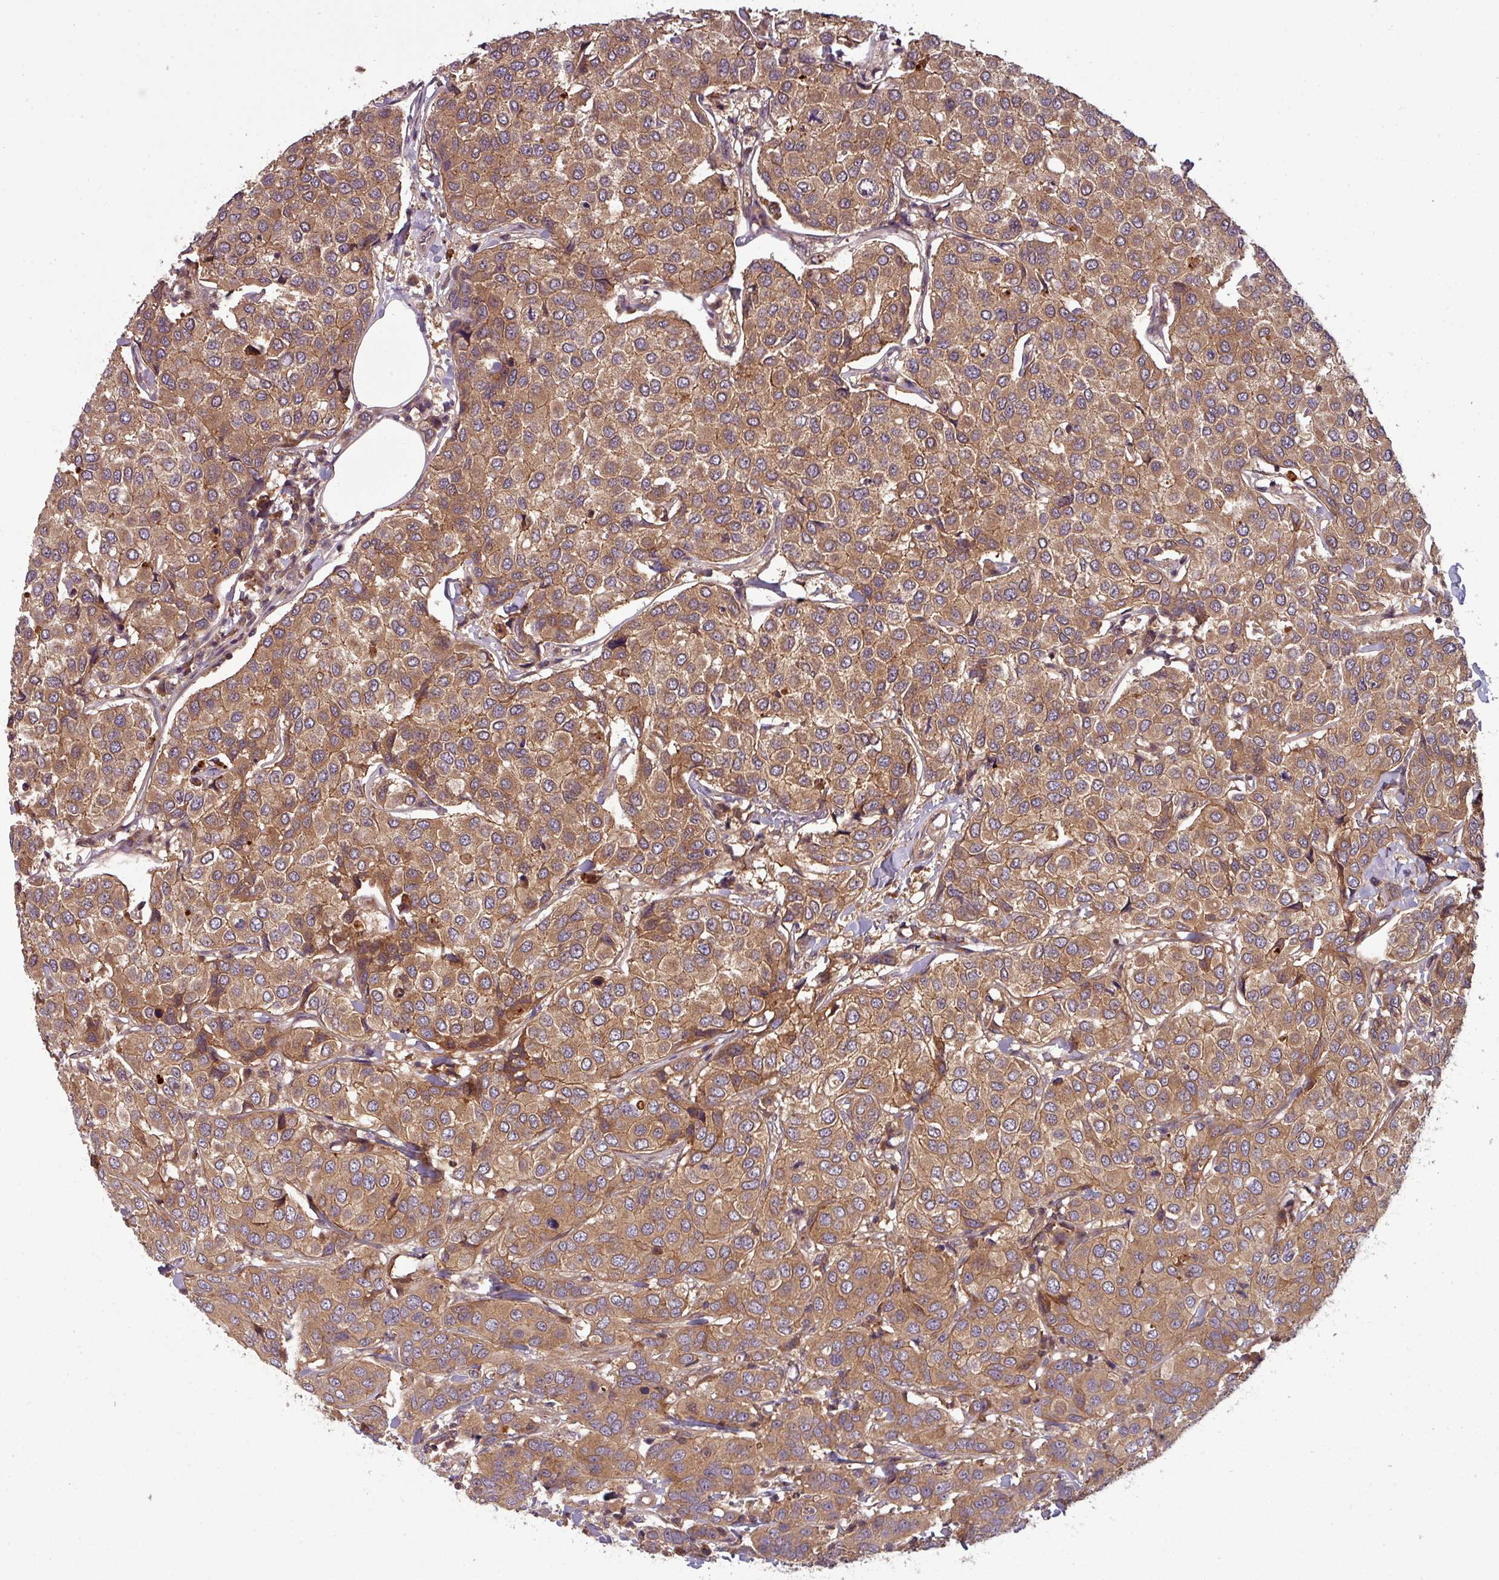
{"staining": {"intensity": "moderate", "quantity": ">75%", "location": "cytoplasmic/membranous"}, "tissue": "breast cancer", "cell_type": "Tumor cells", "image_type": "cancer", "snomed": [{"axis": "morphology", "description": "Duct carcinoma"}, {"axis": "topography", "description": "Breast"}], "caption": "The micrograph displays immunohistochemical staining of breast cancer. There is moderate cytoplasmic/membranous expression is seen in about >75% of tumor cells.", "gene": "GSKIP", "patient": {"sex": "female", "age": 55}}